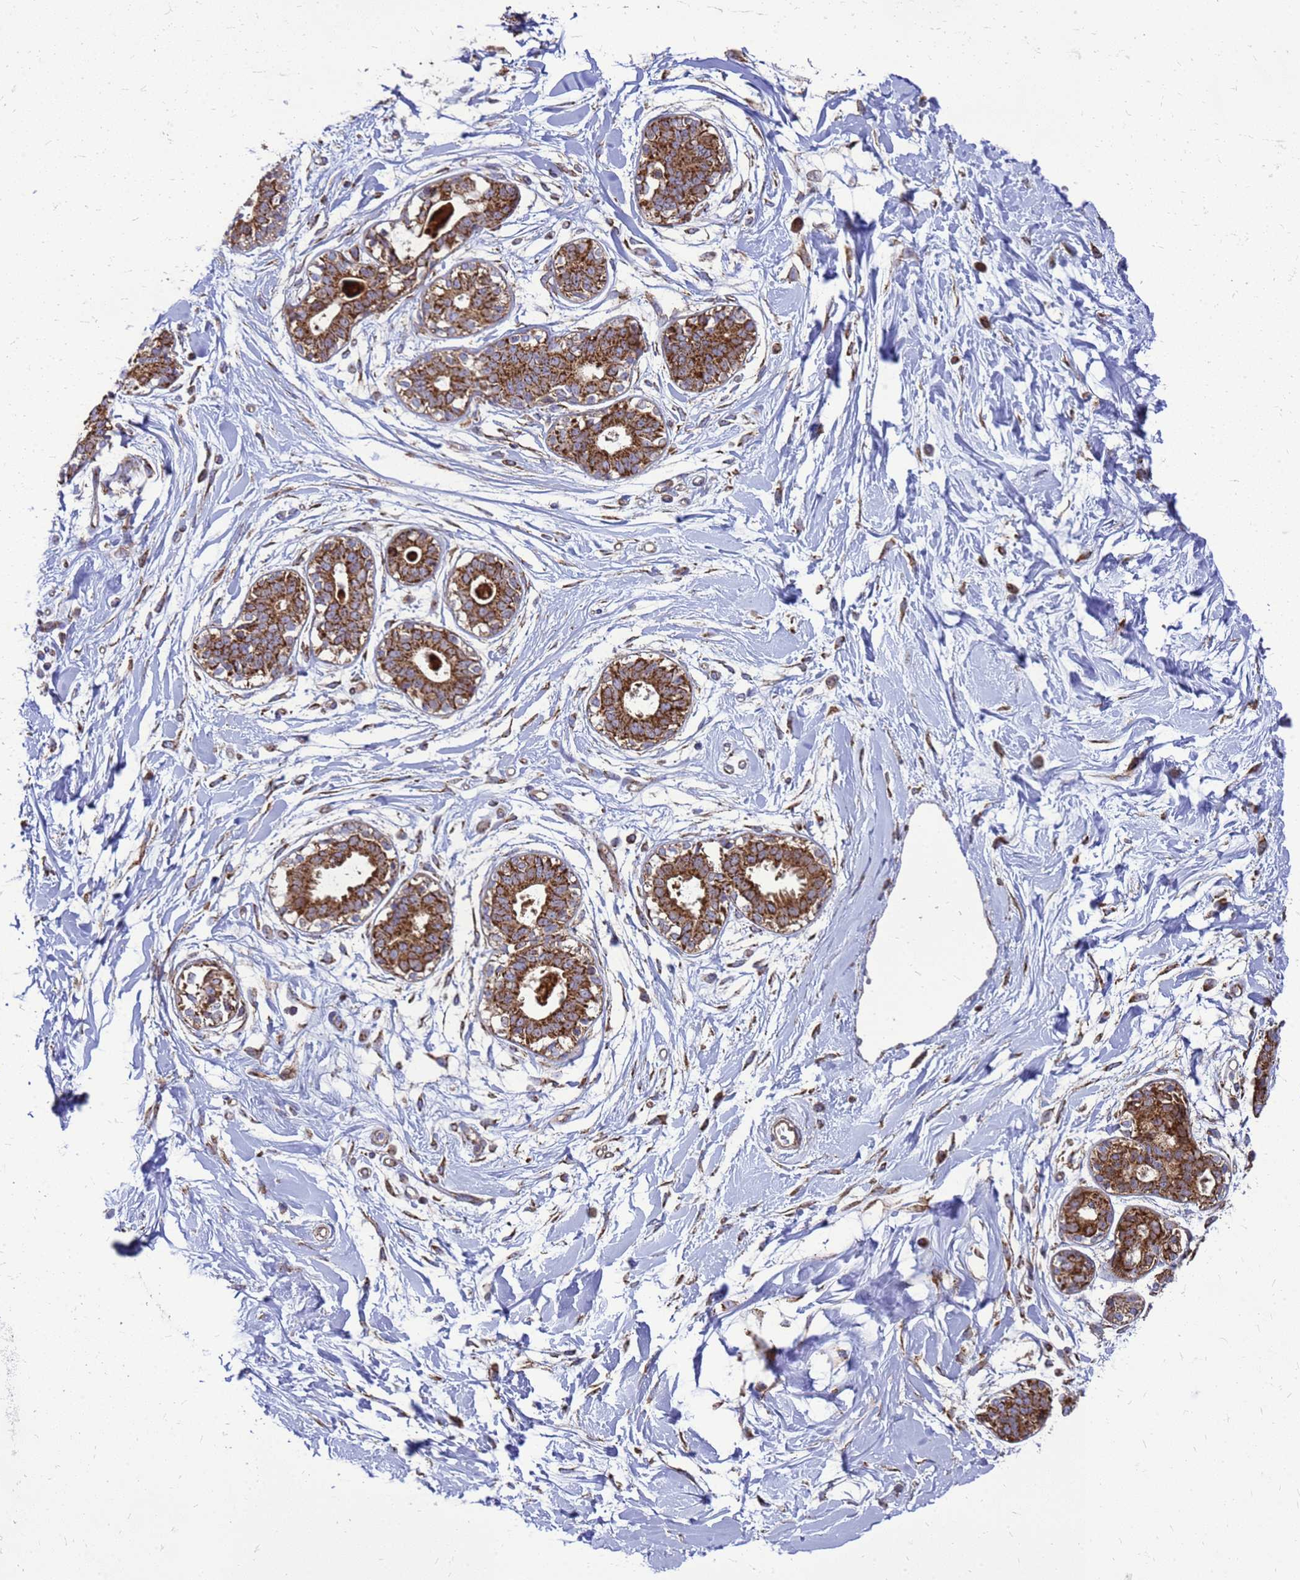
{"staining": {"intensity": "weak", "quantity": ">75%", "location": "cytoplasmic/membranous"}, "tissue": "breast", "cell_type": "Adipocytes", "image_type": "normal", "snomed": [{"axis": "morphology", "description": "Normal tissue, NOS"}, {"axis": "topography", "description": "Breast"}], "caption": "Breast stained with a protein marker displays weak staining in adipocytes.", "gene": "FSTL4", "patient": {"sex": "female", "age": 45}}